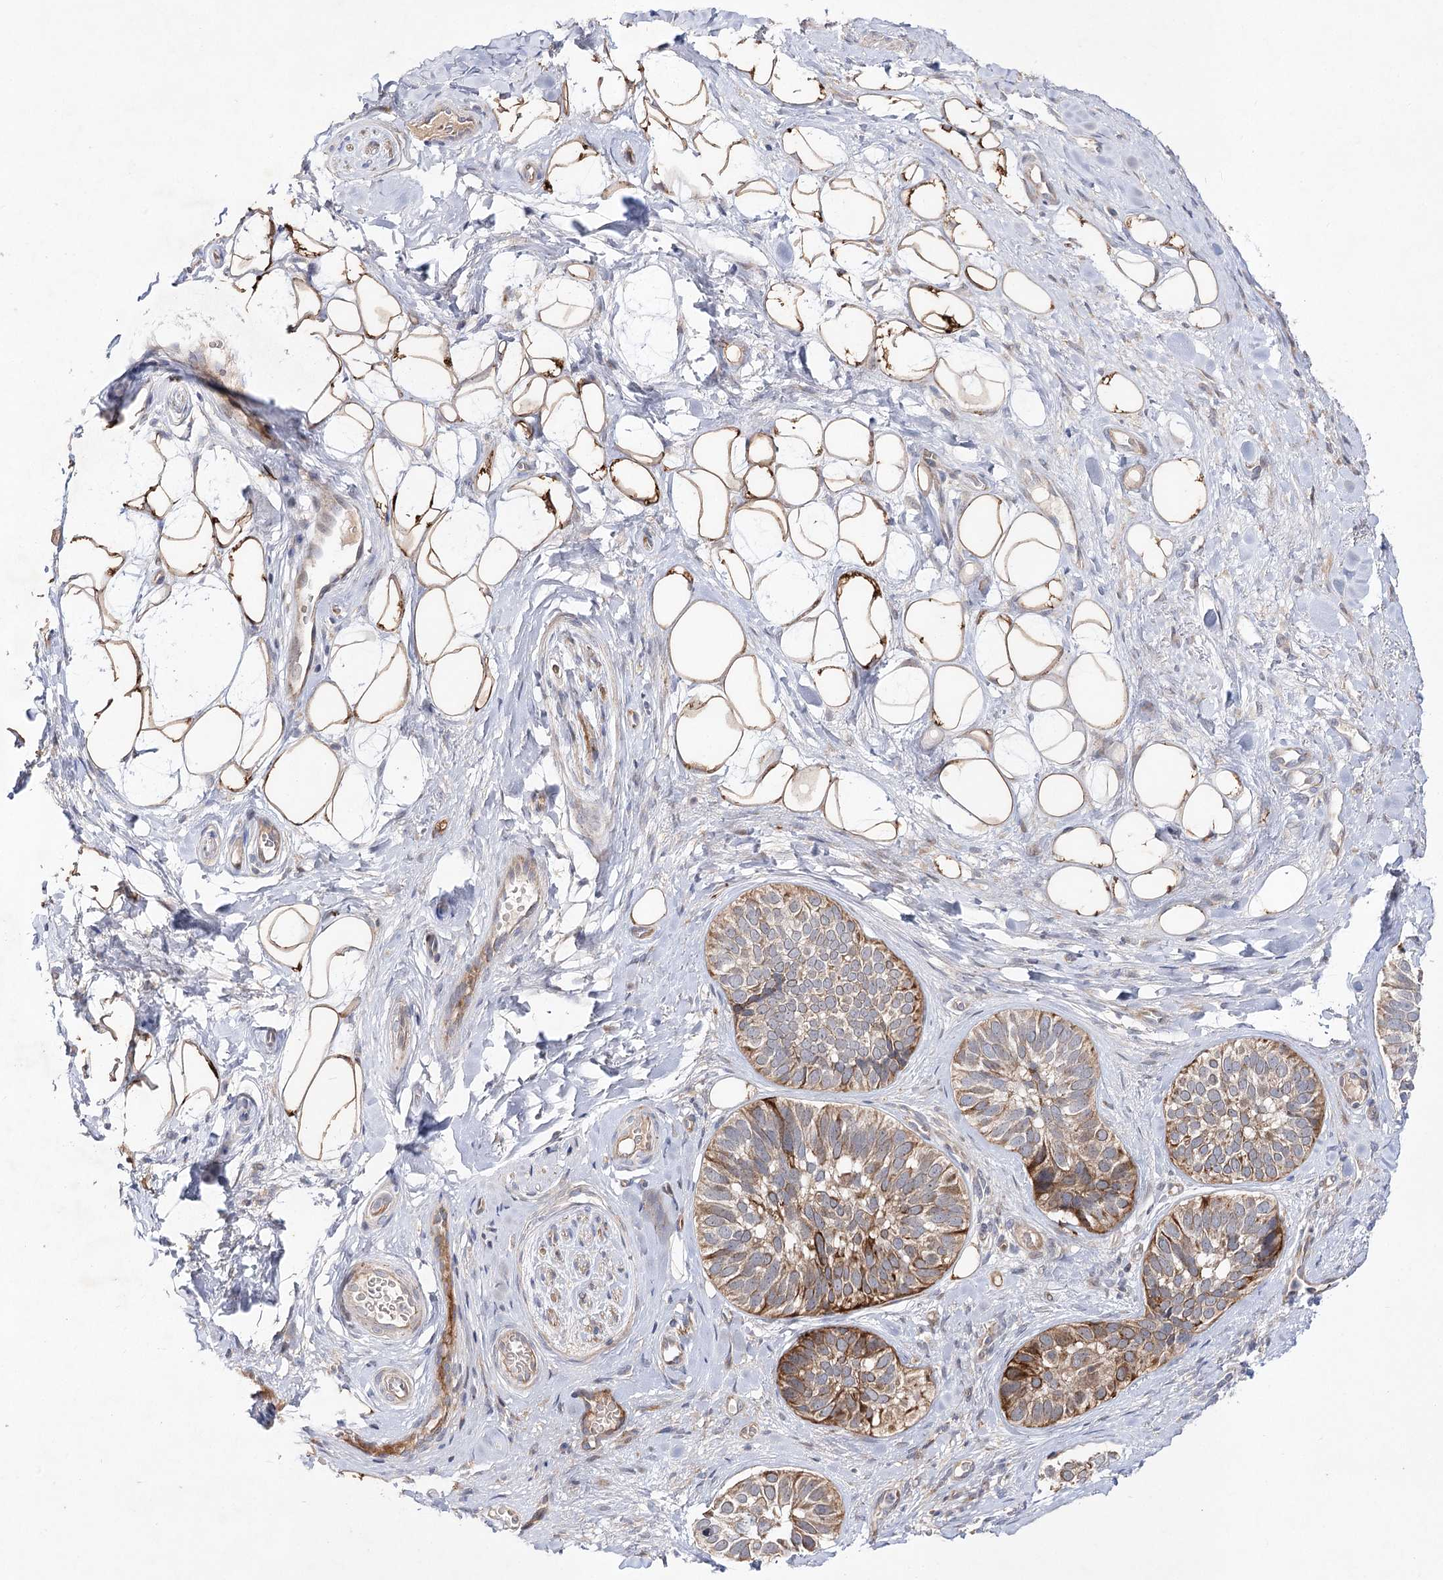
{"staining": {"intensity": "moderate", "quantity": ">75%", "location": "cytoplasmic/membranous"}, "tissue": "skin cancer", "cell_type": "Tumor cells", "image_type": "cancer", "snomed": [{"axis": "morphology", "description": "Basal cell carcinoma"}, {"axis": "topography", "description": "Skin"}], "caption": "Human skin basal cell carcinoma stained for a protein (brown) displays moderate cytoplasmic/membranous positive staining in approximately >75% of tumor cells.", "gene": "ARHGAP32", "patient": {"sex": "male", "age": 62}}